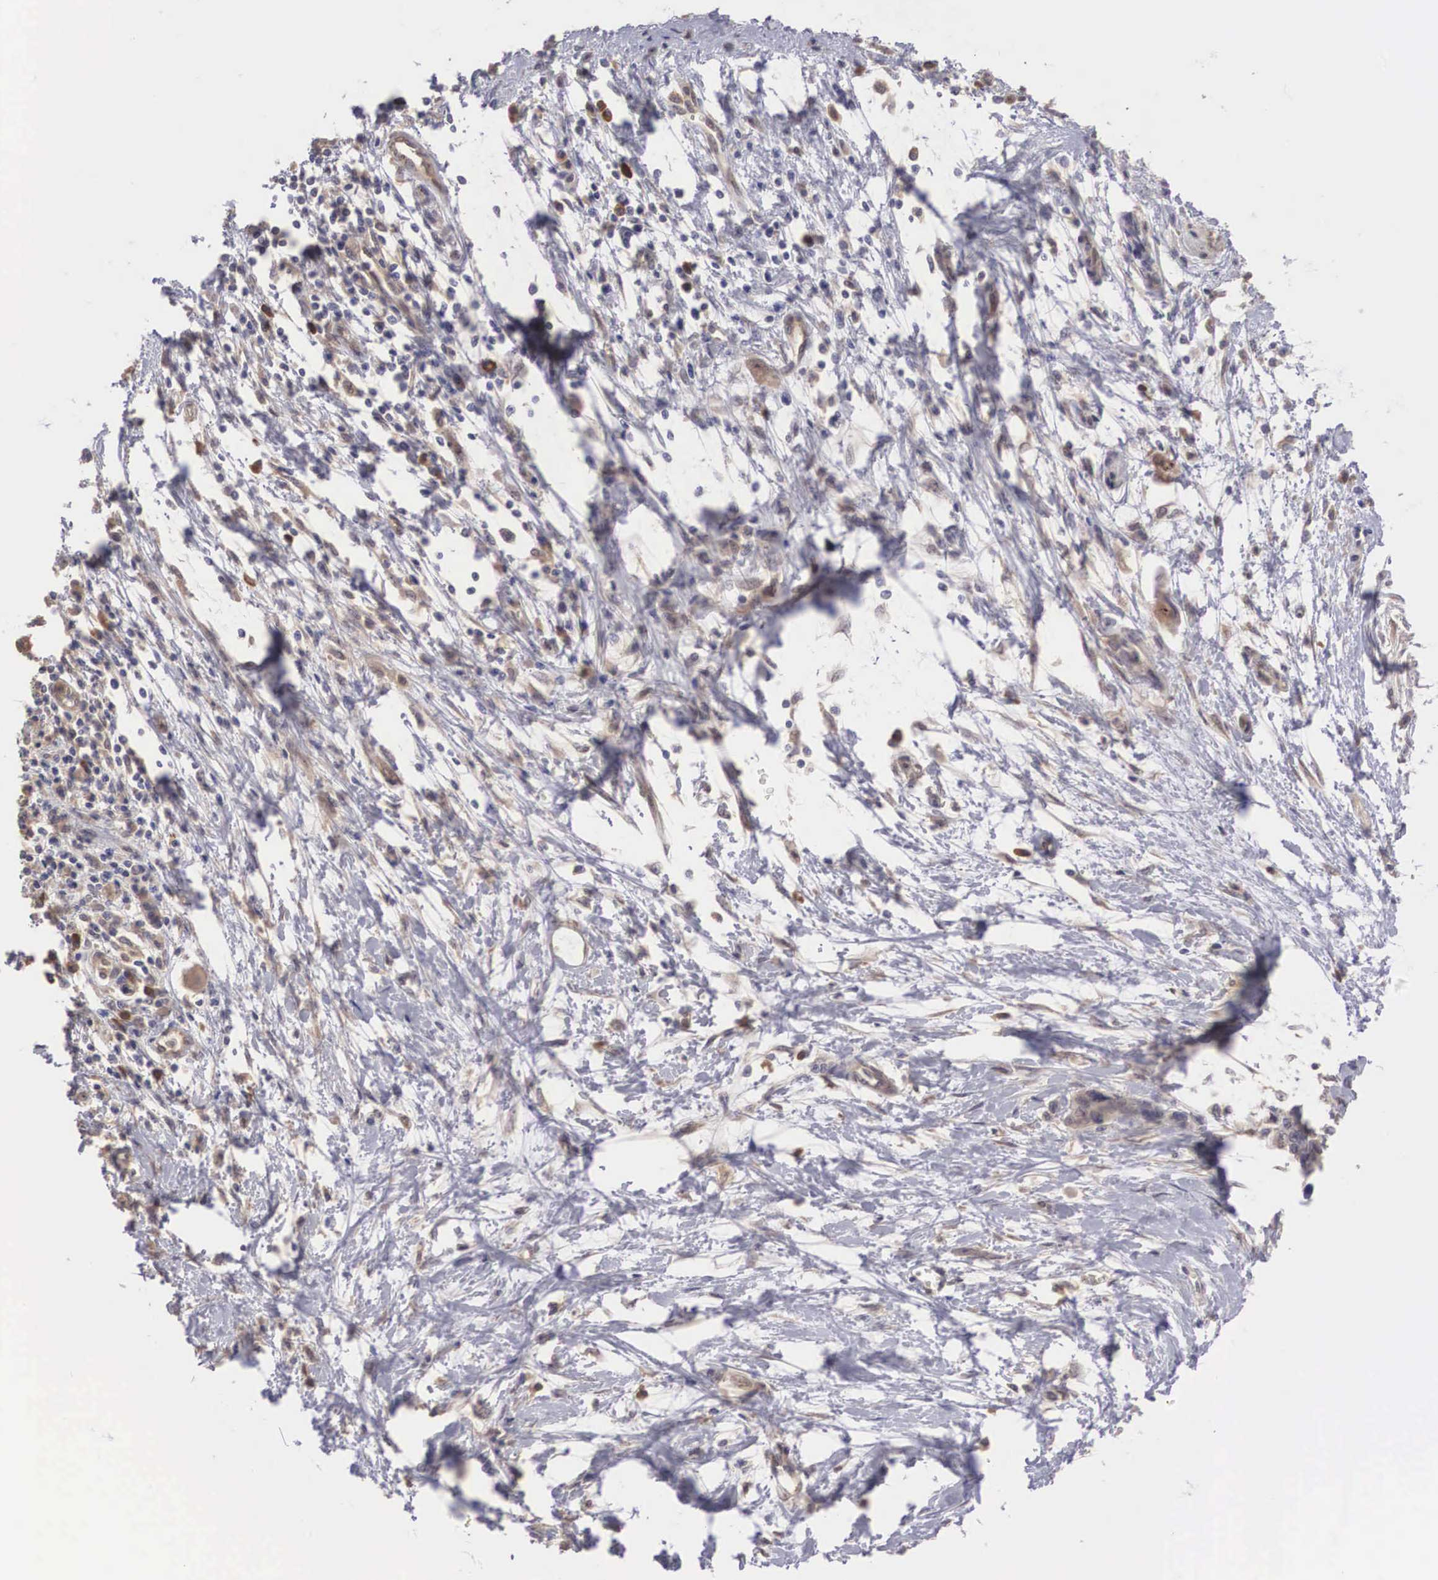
{"staining": {"intensity": "weak", "quantity": "25%-75%", "location": "cytoplasmic/membranous"}, "tissue": "pancreatic cancer", "cell_type": "Tumor cells", "image_type": "cancer", "snomed": [{"axis": "morphology", "description": "Adenocarcinoma, NOS"}, {"axis": "topography", "description": "Pancreas"}], "caption": "IHC of human pancreatic cancer reveals low levels of weak cytoplasmic/membranous staining in approximately 25%-75% of tumor cells. The protein of interest is shown in brown color, while the nuclei are stained blue.", "gene": "DNAJB7", "patient": {"sex": "female", "age": 70}}